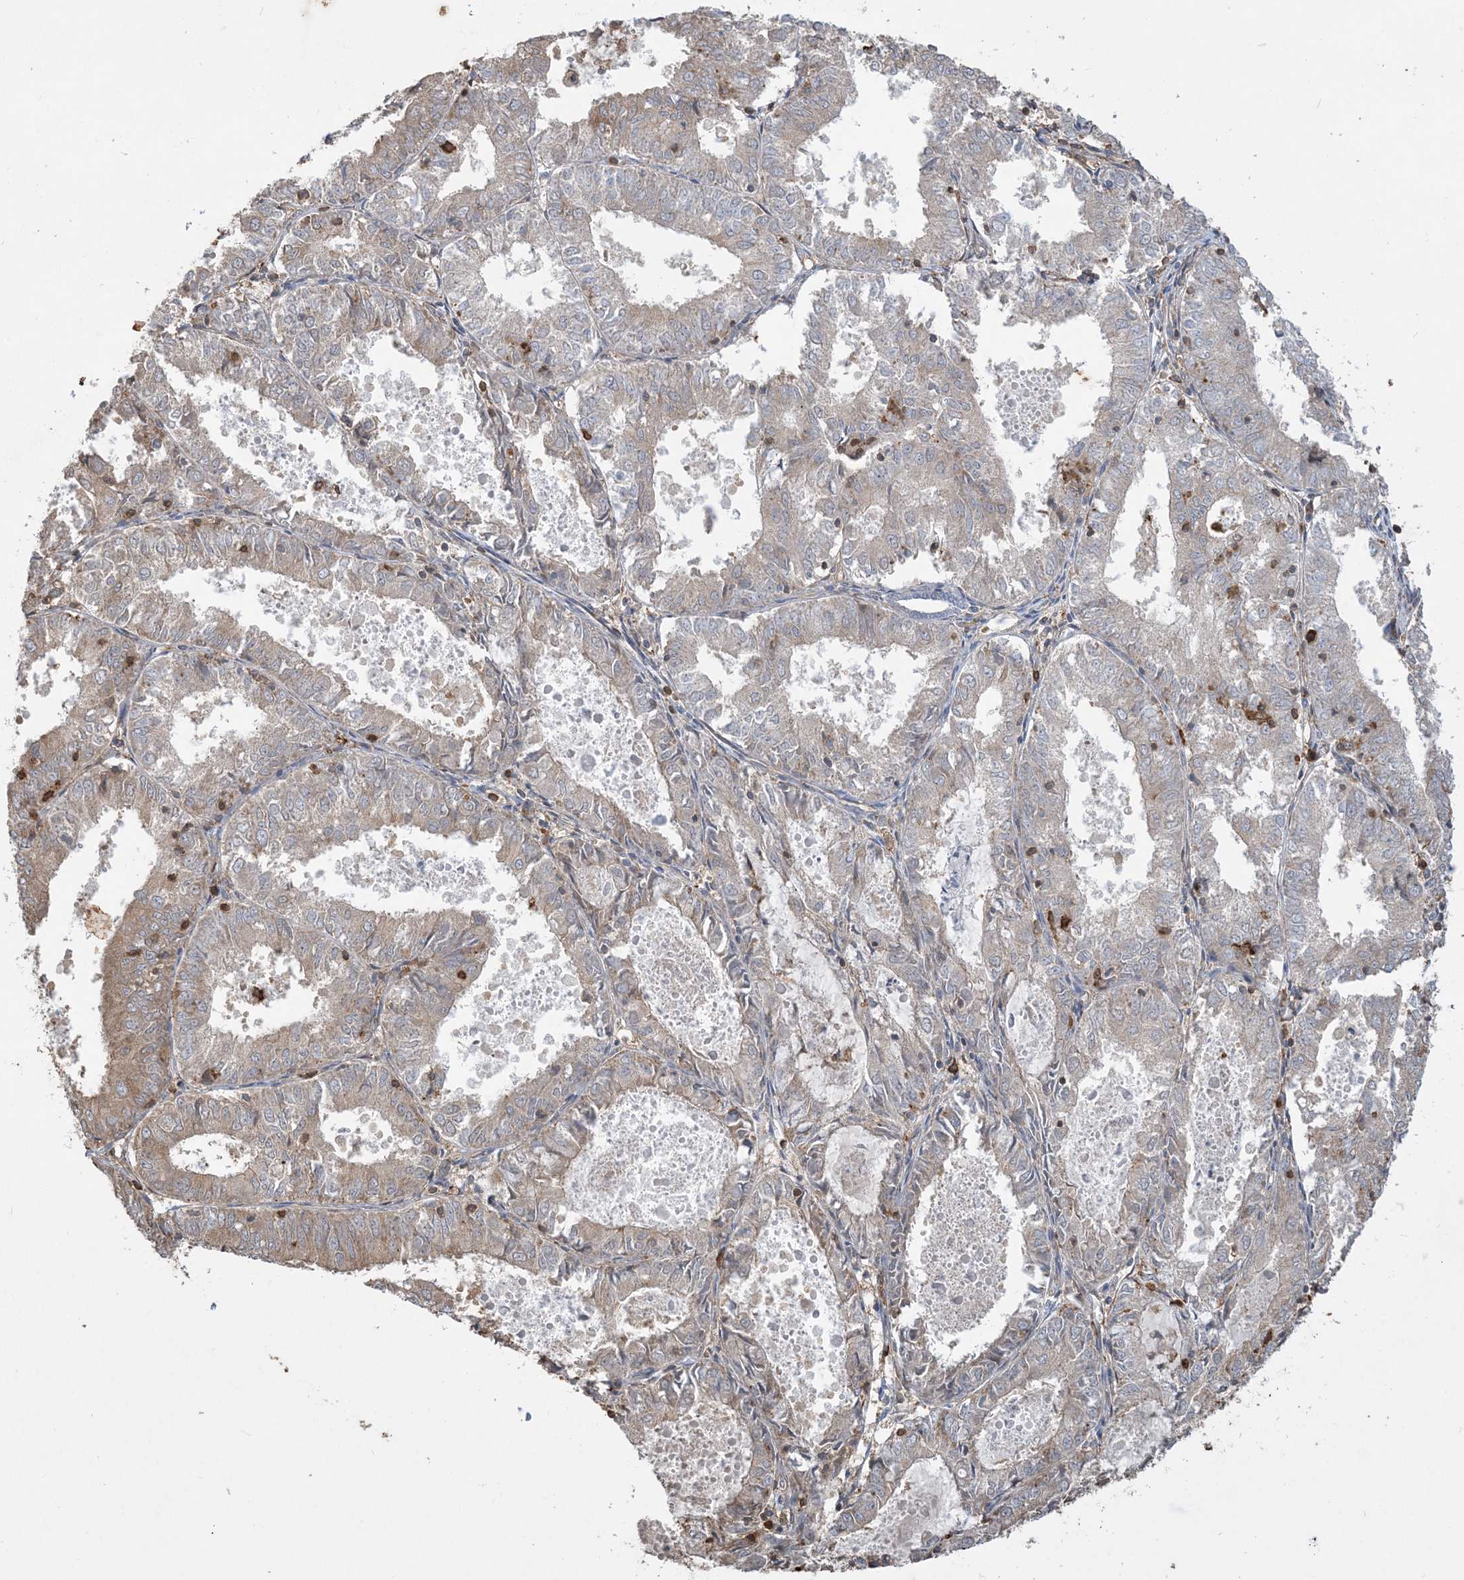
{"staining": {"intensity": "weak", "quantity": "25%-75%", "location": "cytoplasmic/membranous"}, "tissue": "endometrial cancer", "cell_type": "Tumor cells", "image_type": "cancer", "snomed": [{"axis": "morphology", "description": "Adenocarcinoma, NOS"}, {"axis": "topography", "description": "Endometrium"}], "caption": "Endometrial cancer (adenocarcinoma) tissue demonstrates weak cytoplasmic/membranous staining in about 25%-75% of tumor cells, visualized by immunohistochemistry.", "gene": "TMSB4X", "patient": {"sex": "female", "age": 57}}